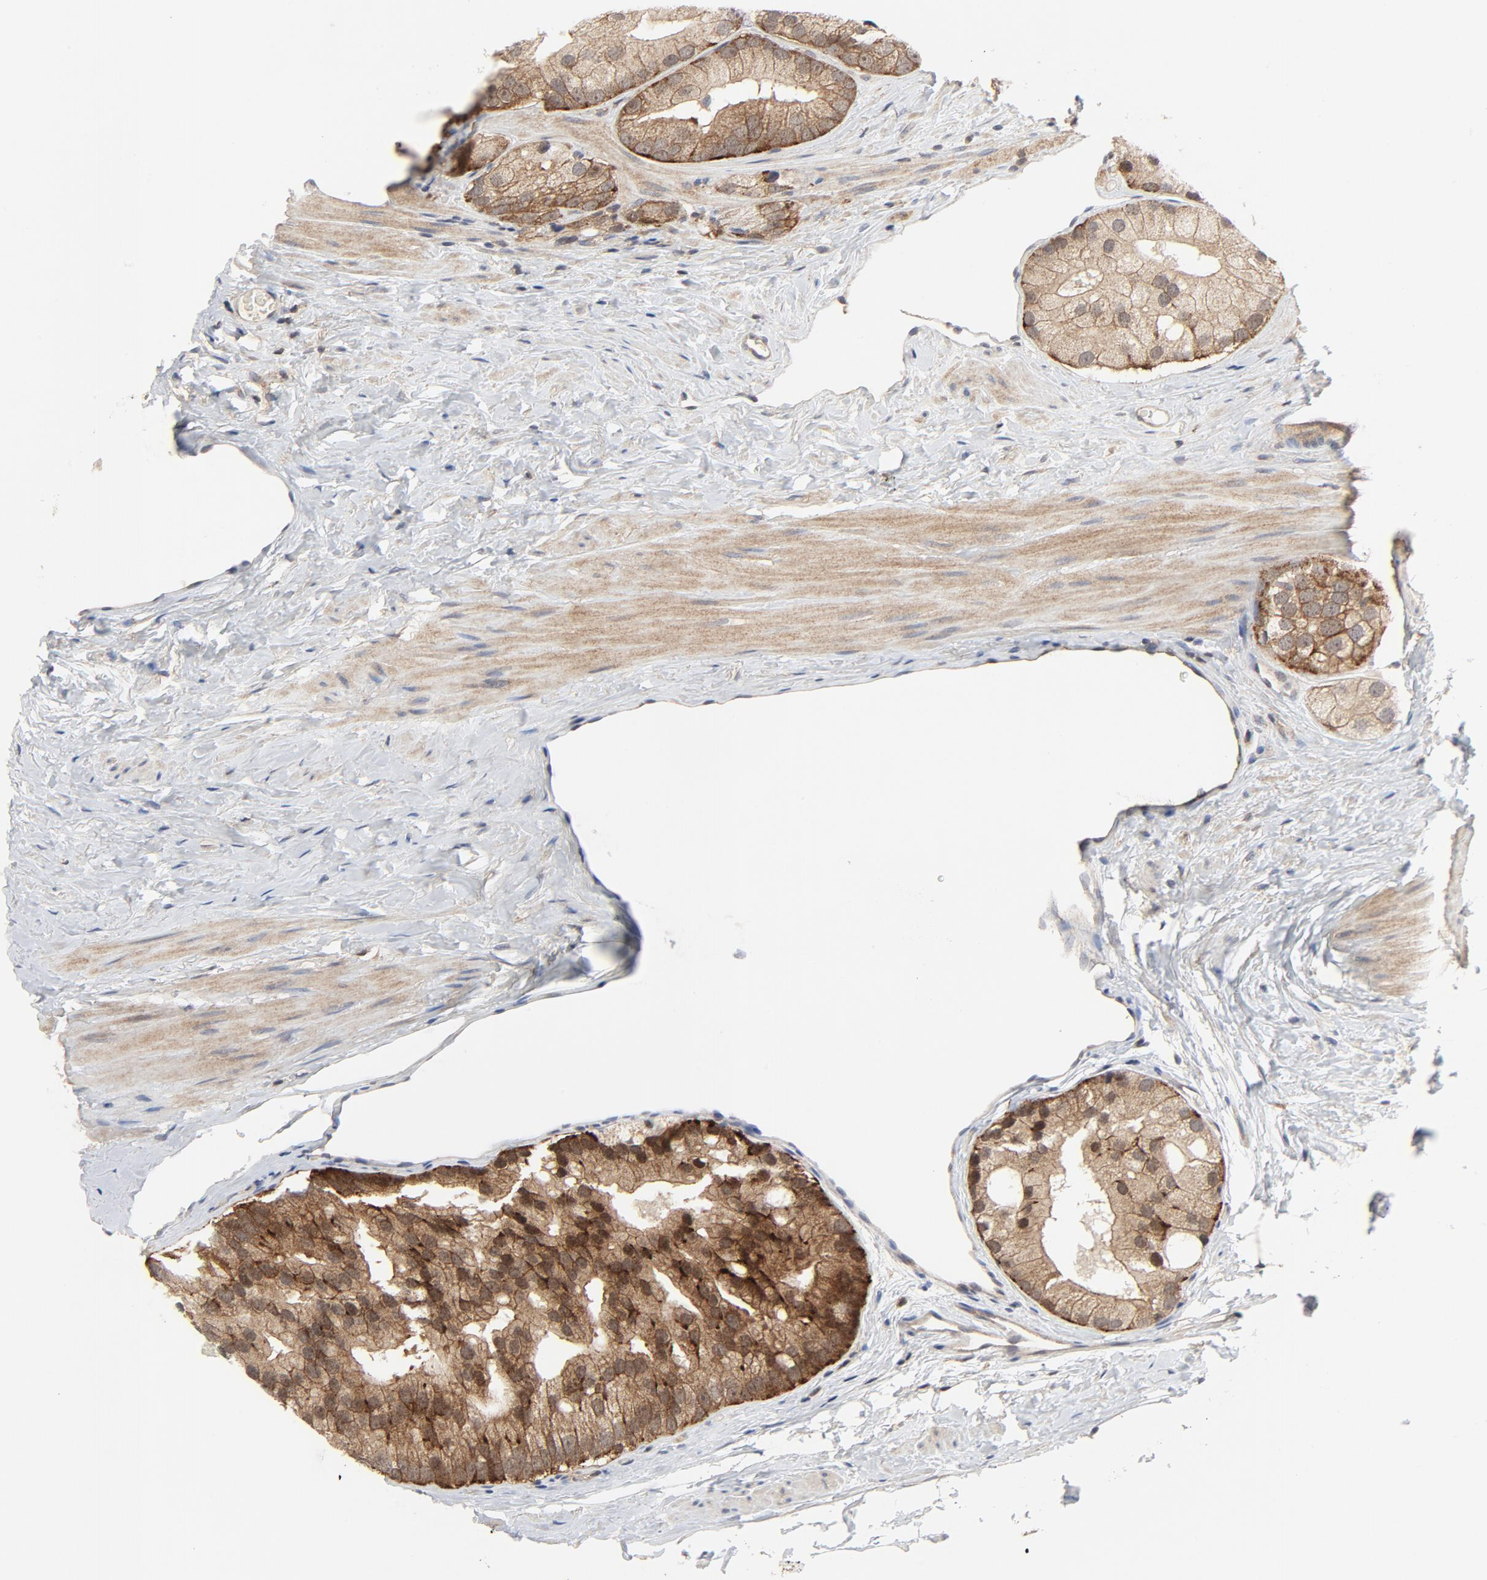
{"staining": {"intensity": "moderate", "quantity": ">75%", "location": "cytoplasmic/membranous,nuclear"}, "tissue": "prostate cancer", "cell_type": "Tumor cells", "image_type": "cancer", "snomed": [{"axis": "morphology", "description": "Adenocarcinoma, Low grade"}, {"axis": "topography", "description": "Prostate"}], "caption": "Immunohistochemical staining of human low-grade adenocarcinoma (prostate) exhibits medium levels of moderate cytoplasmic/membranous and nuclear positivity in approximately >75% of tumor cells.", "gene": "MAP2K7", "patient": {"sex": "male", "age": 69}}